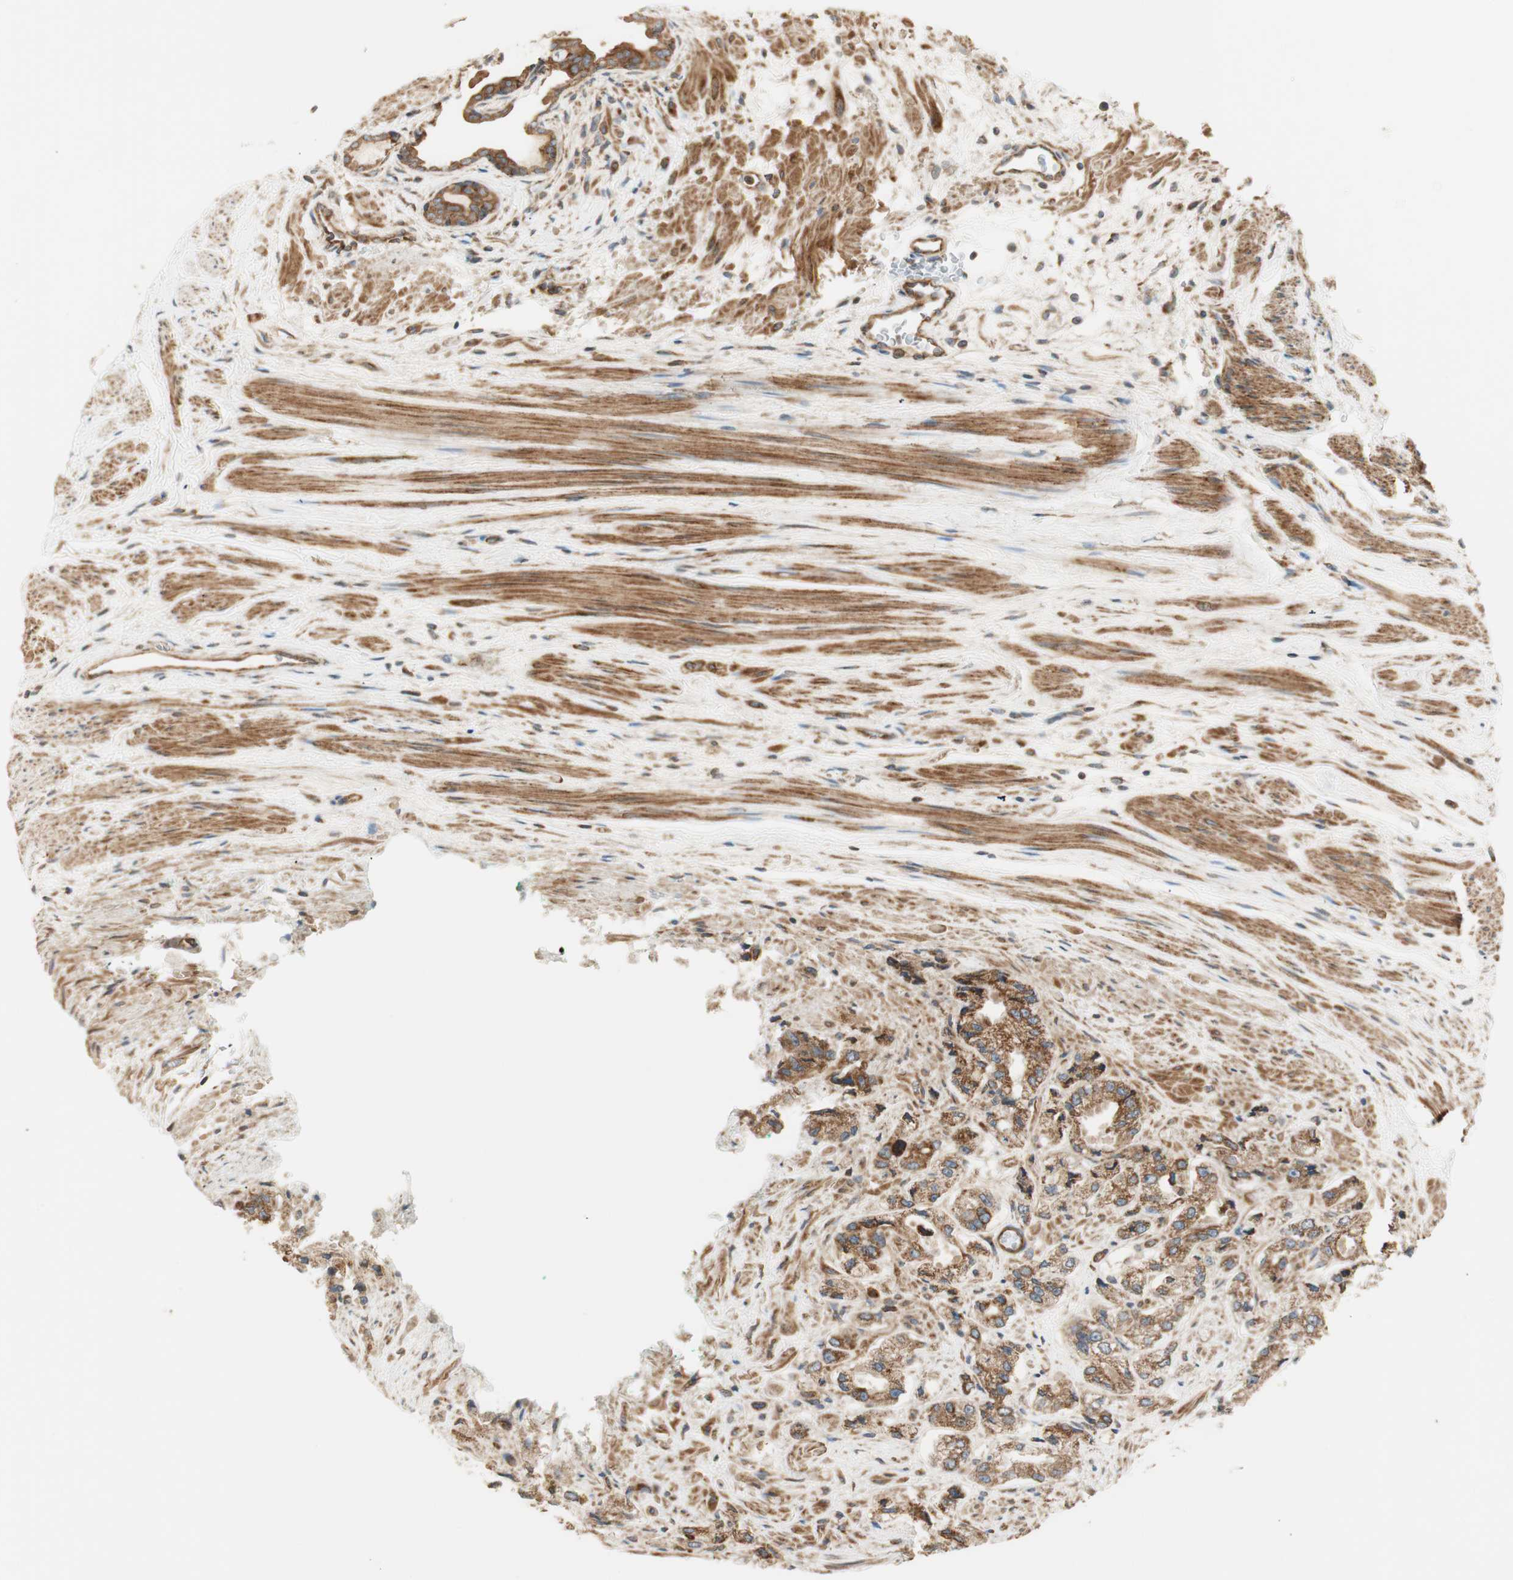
{"staining": {"intensity": "moderate", "quantity": ">75%", "location": "cytoplasmic/membranous"}, "tissue": "prostate cancer", "cell_type": "Tumor cells", "image_type": "cancer", "snomed": [{"axis": "morphology", "description": "Adenocarcinoma, High grade"}, {"axis": "topography", "description": "Prostate"}], "caption": "Brown immunohistochemical staining in adenocarcinoma (high-grade) (prostate) demonstrates moderate cytoplasmic/membranous positivity in about >75% of tumor cells. (DAB IHC, brown staining for protein, blue staining for nuclei).", "gene": "CTTNBP2NL", "patient": {"sex": "male", "age": 58}}